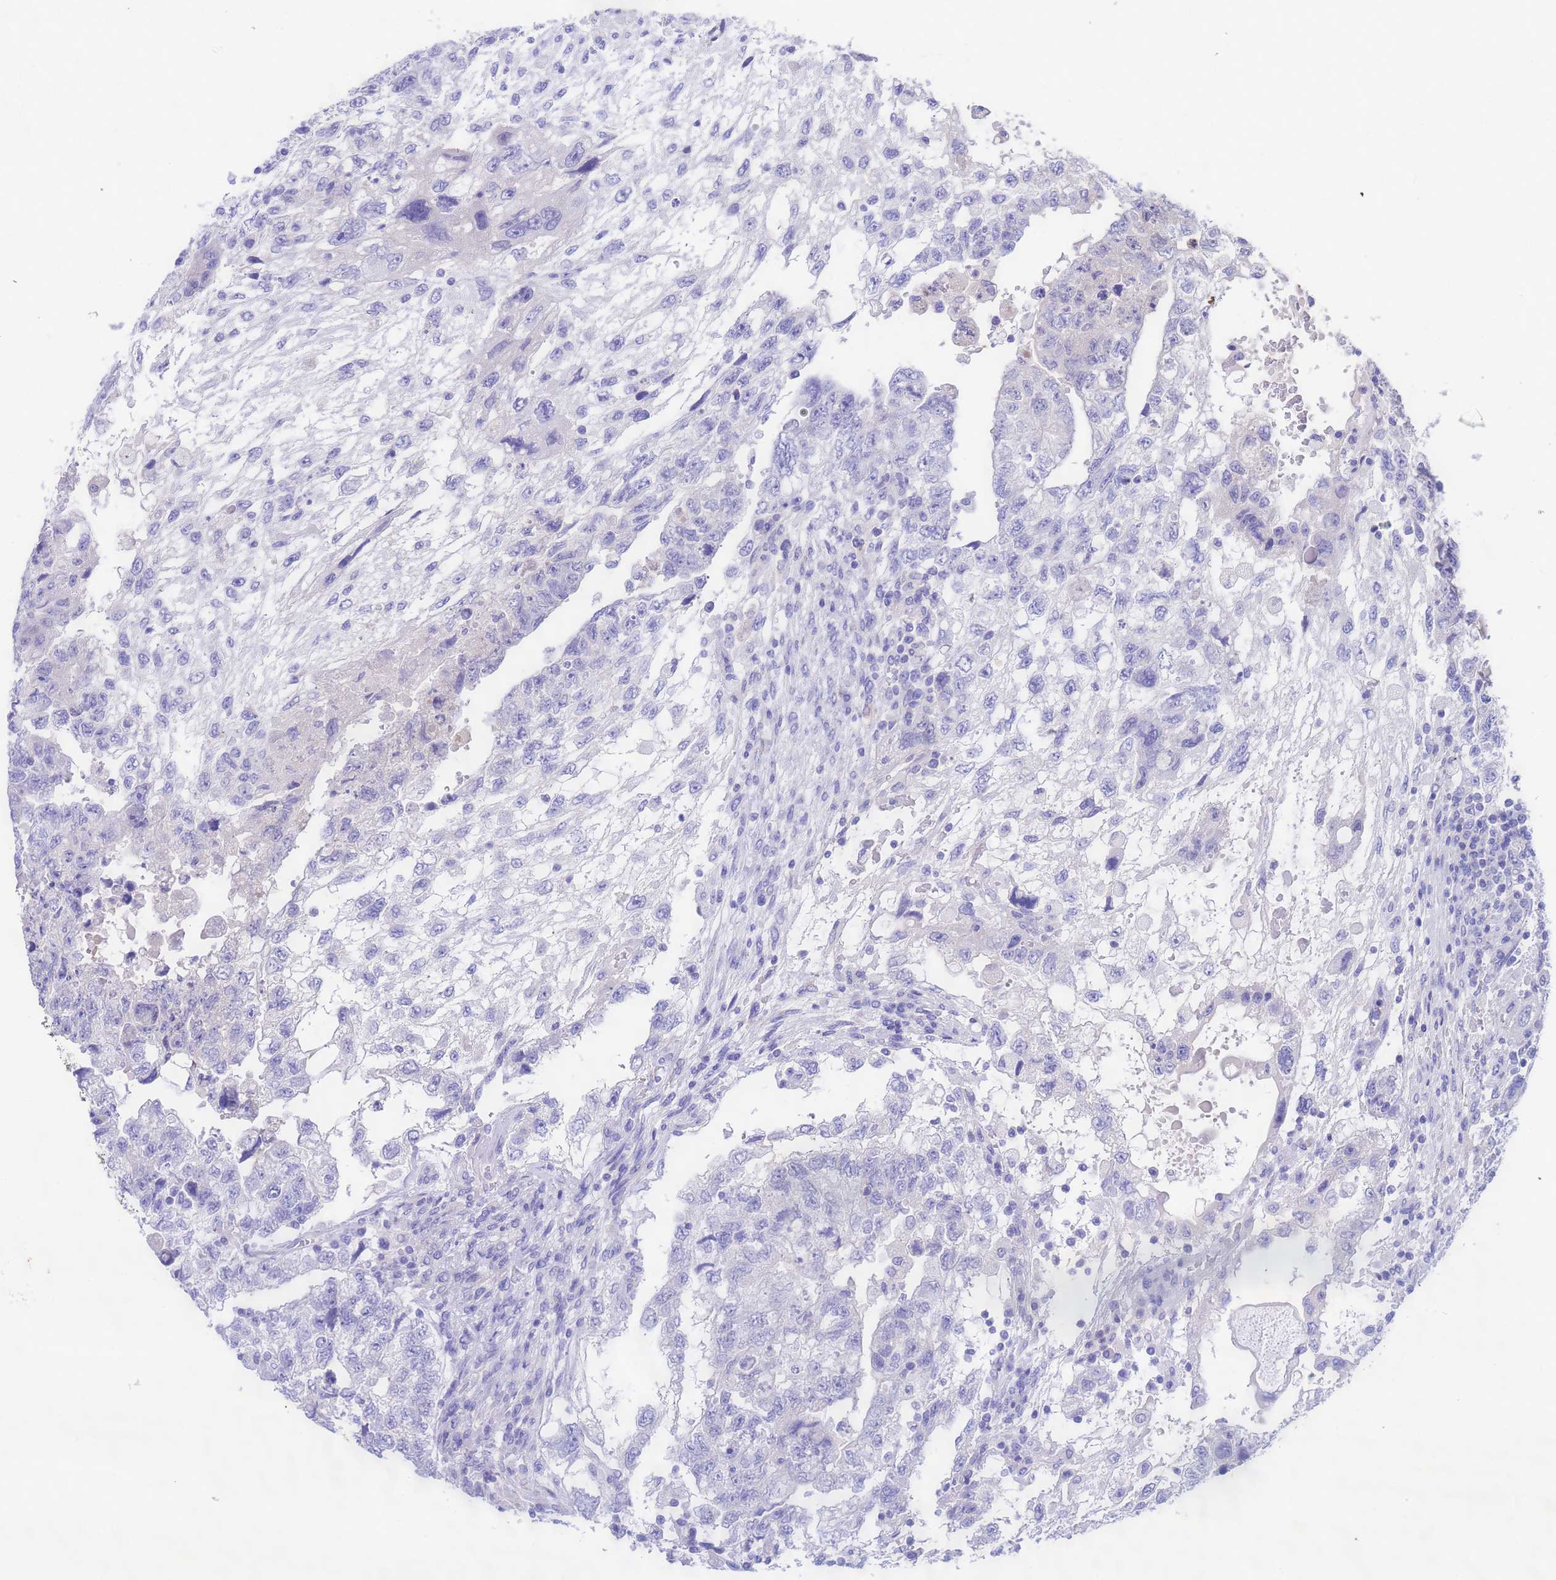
{"staining": {"intensity": "negative", "quantity": "none", "location": "none"}, "tissue": "testis cancer", "cell_type": "Tumor cells", "image_type": "cancer", "snomed": [{"axis": "morphology", "description": "Carcinoma, Embryonal, NOS"}, {"axis": "topography", "description": "Testis"}], "caption": "Immunohistochemical staining of embryonal carcinoma (testis) reveals no significant positivity in tumor cells. Brightfield microscopy of immunohistochemistry (IHC) stained with DAB (3,3'-diaminobenzidine) (brown) and hematoxylin (blue), captured at high magnification.", "gene": "USP38", "patient": {"sex": "male", "age": 36}}